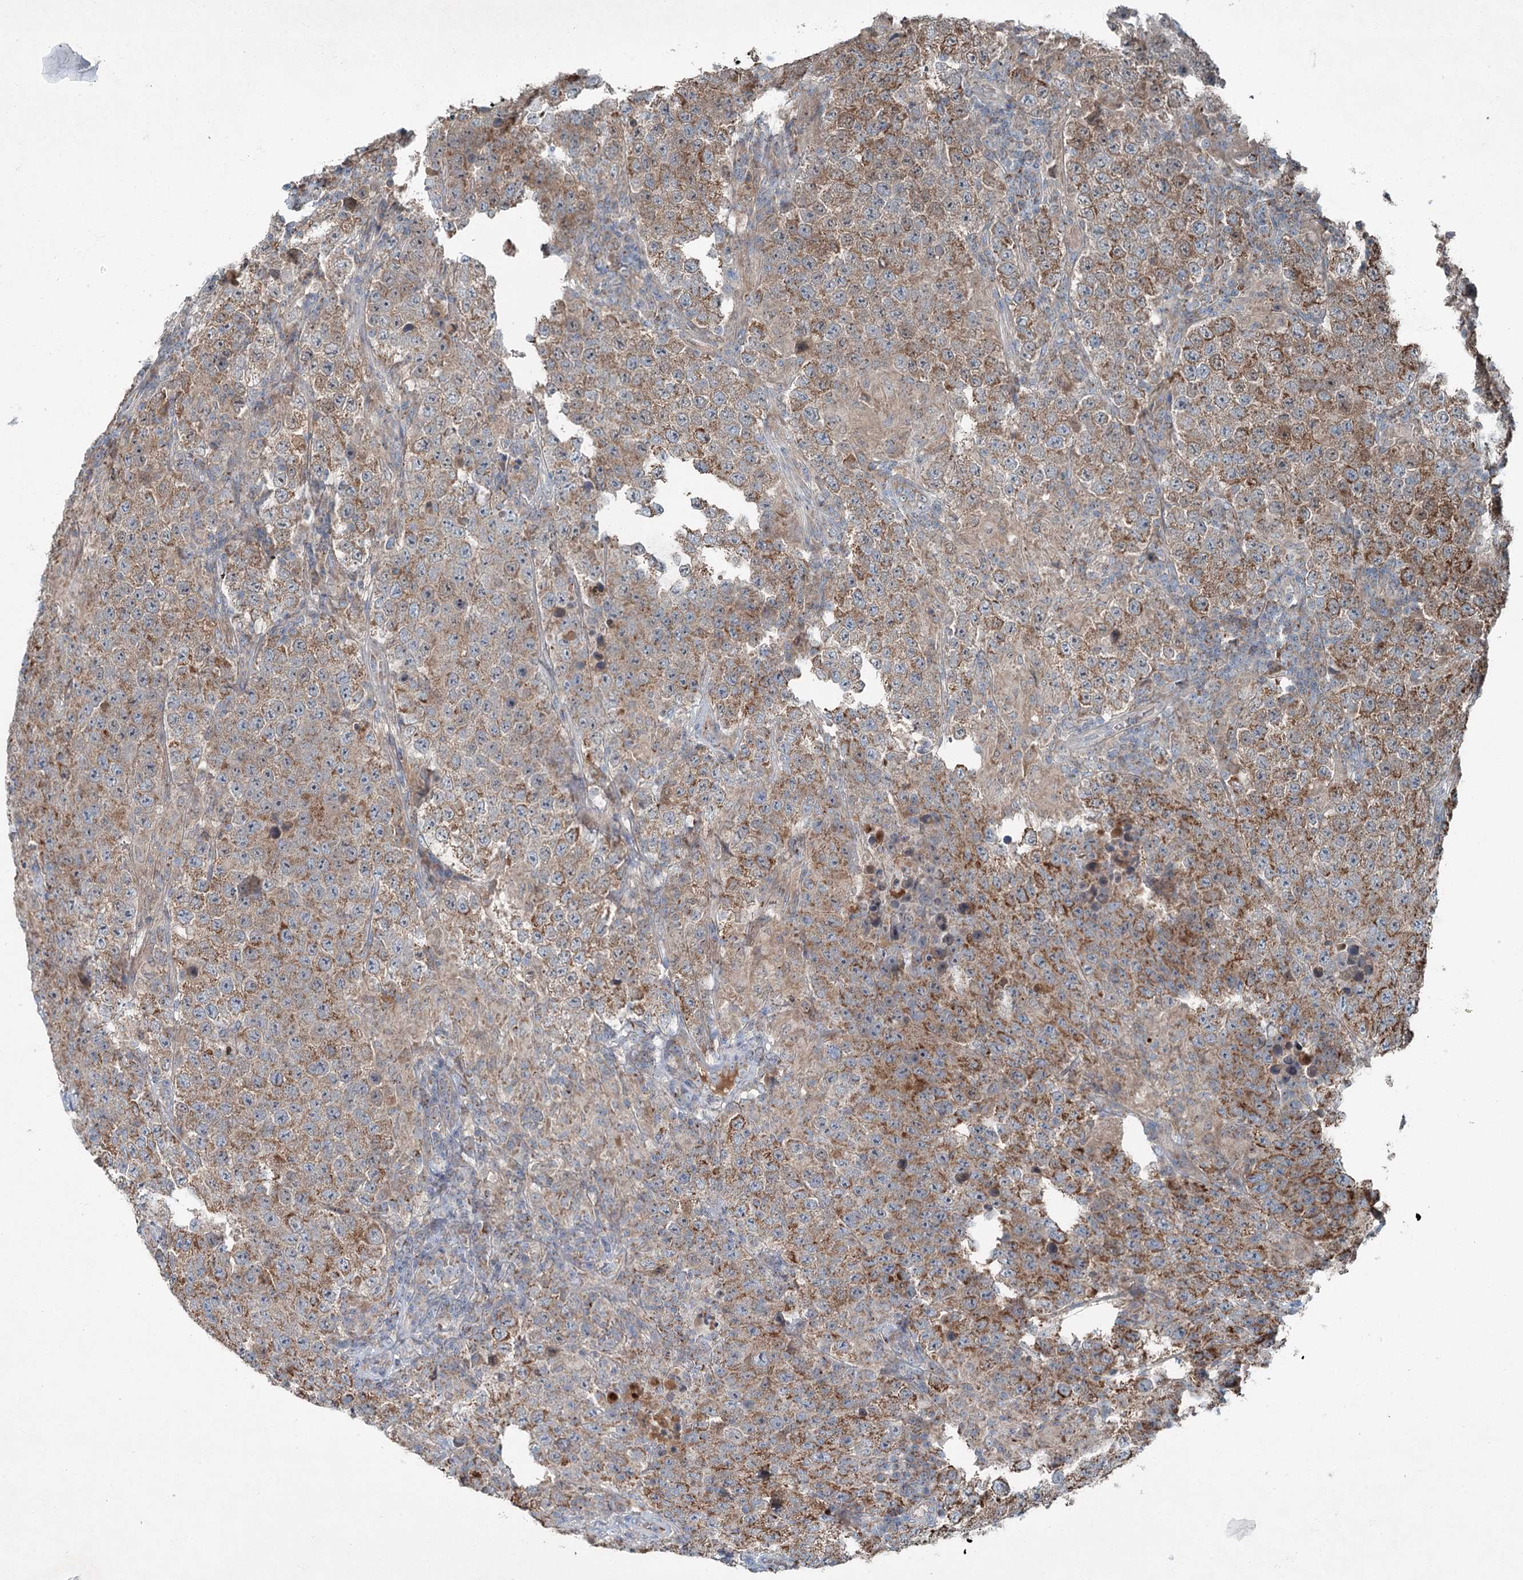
{"staining": {"intensity": "moderate", "quantity": ">75%", "location": "cytoplasmic/membranous"}, "tissue": "testis cancer", "cell_type": "Tumor cells", "image_type": "cancer", "snomed": [{"axis": "morphology", "description": "Normal tissue, NOS"}, {"axis": "morphology", "description": "Urothelial carcinoma, High grade"}, {"axis": "morphology", "description": "Seminoma, NOS"}, {"axis": "morphology", "description": "Carcinoma, Embryonal, NOS"}, {"axis": "topography", "description": "Urinary bladder"}, {"axis": "topography", "description": "Testis"}], "caption": "An image showing moderate cytoplasmic/membranous positivity in about >75% of tumor cells in testis cancer (high-grade urothelial carcinoma), as visualized by brown immunohistochemical staining.", "gene": "CHCHD5", "patient": {"sex": "male", "age": 41}}